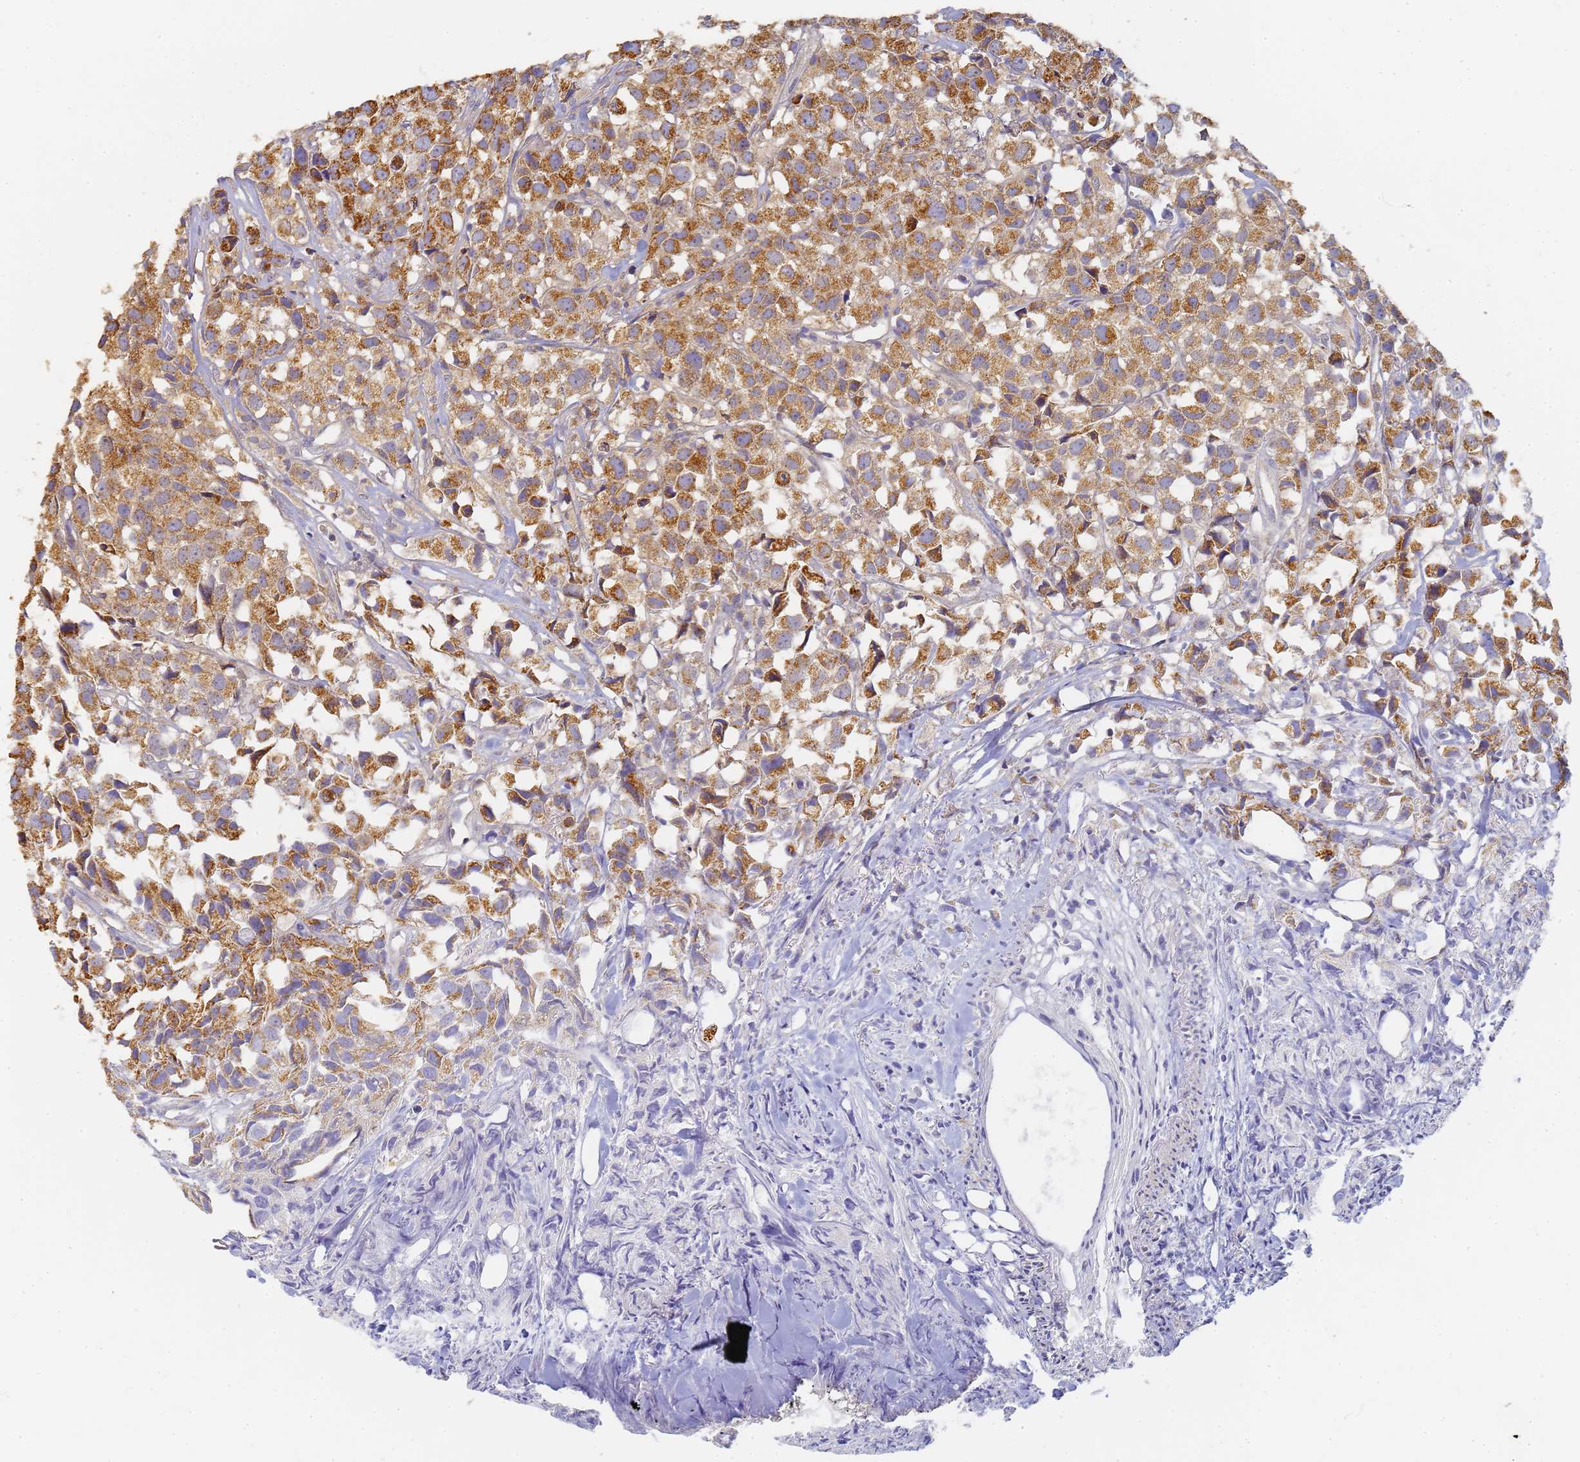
{"staining": {"intensity": "strong", "quantity": ">75%", "location": "cytoplasmic/membranous"}, "tissue": "urothelial cancer", "cell_type": "Tumor cells", "image_type": "cancer", "snomed": [{"axis": "morphology", "description": "Urothelial carcinoma, High grade"}, {"axis": "topography", "description": "Urinary bladder"}], "caption": "Human urothelial cancer stained with a protein marker exhibits strong staining in tumor cells.", "gene": "UTP23", "patient": {"sex": "female", "age": 75}}